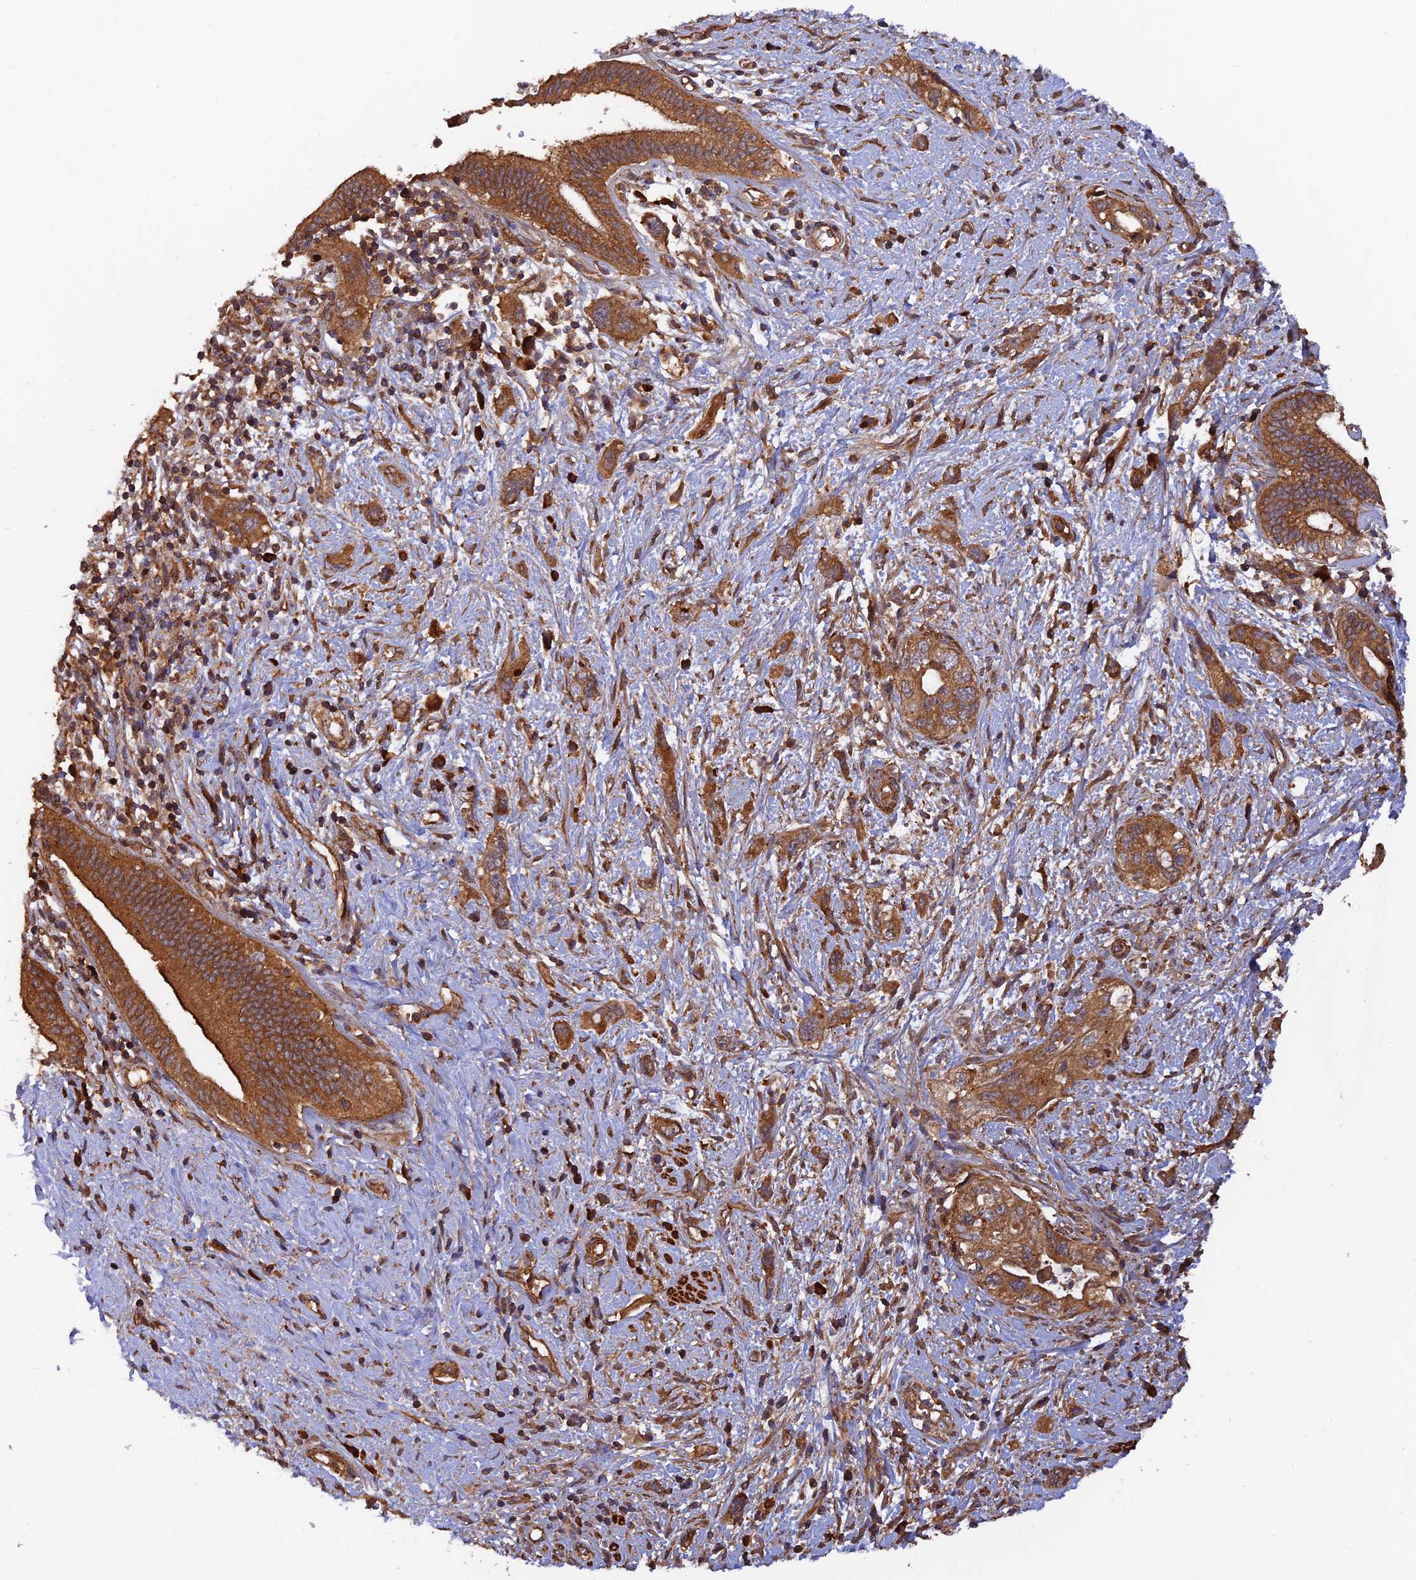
{"staining": {"intensity": "strong", "quantity": ">75%", "location": "cytoplasmic/membranous"}, "tissue": "pancreatic cancer", "cell_type": "Tumor cells", "image_type": "cancer", "snomed": [{"axis": "morphology", "description": "Adenocarcinoma, NOS"}, {"axis": "topography", "description": "Pancreas"}], "caption": "The image reveals immunohistochemical staining of pancreatic adenocarcinoma. There is strong cytoplasmic/membranous positivity is present in approximately >75% of tumor cells. (DAB IHC with brightfield microscopy, high magnification).", "gene": "RELCH", "patient": {"sex": "female", "age": 73}}